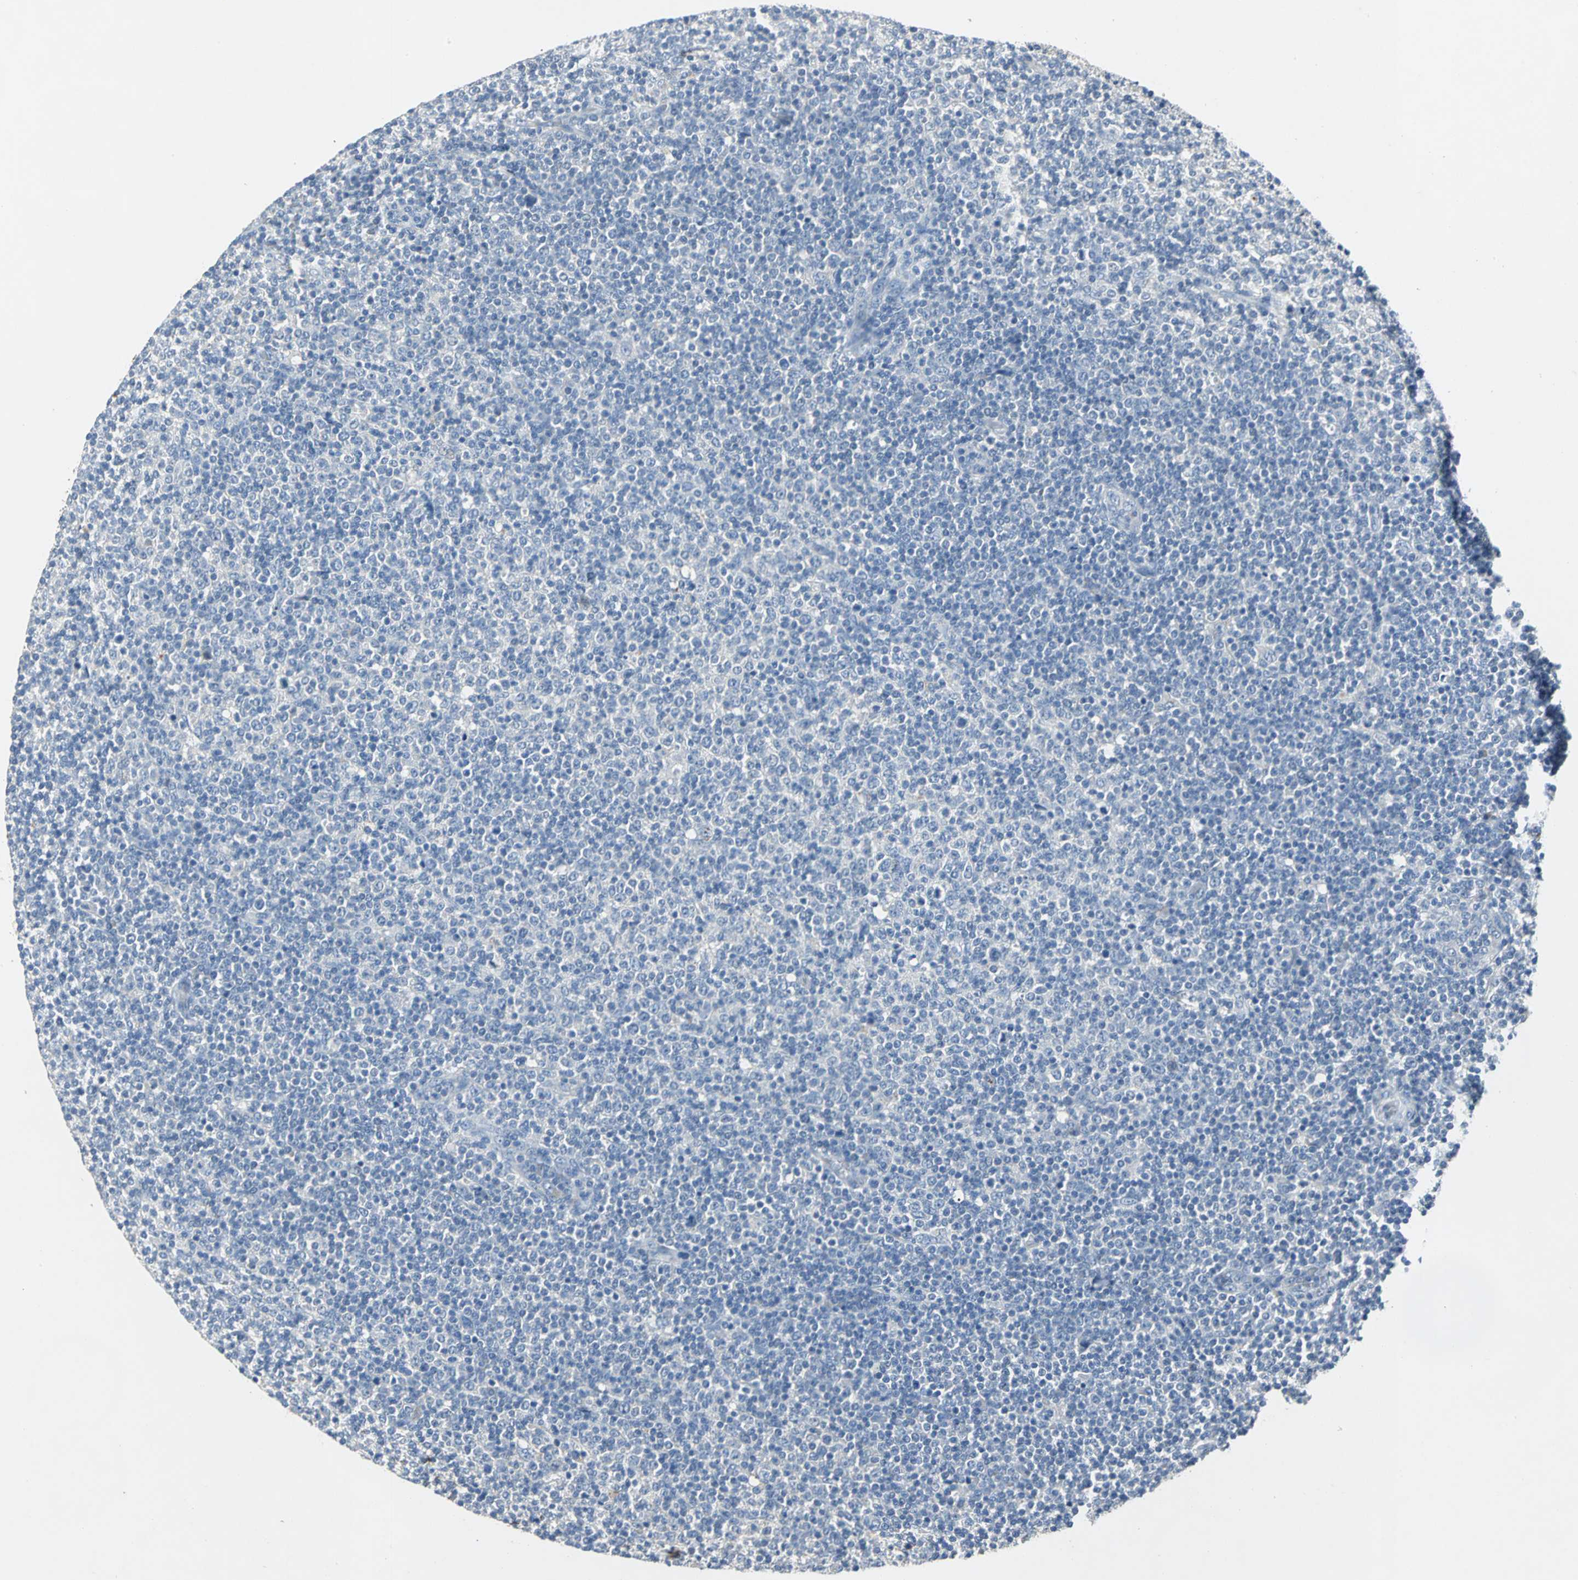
{"staining": {"intensity": "negative", "quantity": "none", "location": "none"}, "tissue": "lymphoma", "cell_type": "Tumor cells", "image_type": "cancer", "snomed": [{"axis": "morphology", "description": "Malignant lymphoma, non-Hodgkin's type, Low grade"}, {"axis": "topography", "description": "Lymph node"}], "caption": "There is no significant staining in tumor cells of low-grade malignant lymphoma, non-Hodgkin's type. The staining was performed using DAB (3,3'-diaminobenzidine) to visualize the protein expression in brown, while the nuclei were stained in blue with hematoxylin (Magnification: 20x).", "gene": "EFNB3", "patient": {"sex": "male", "age": 70}}